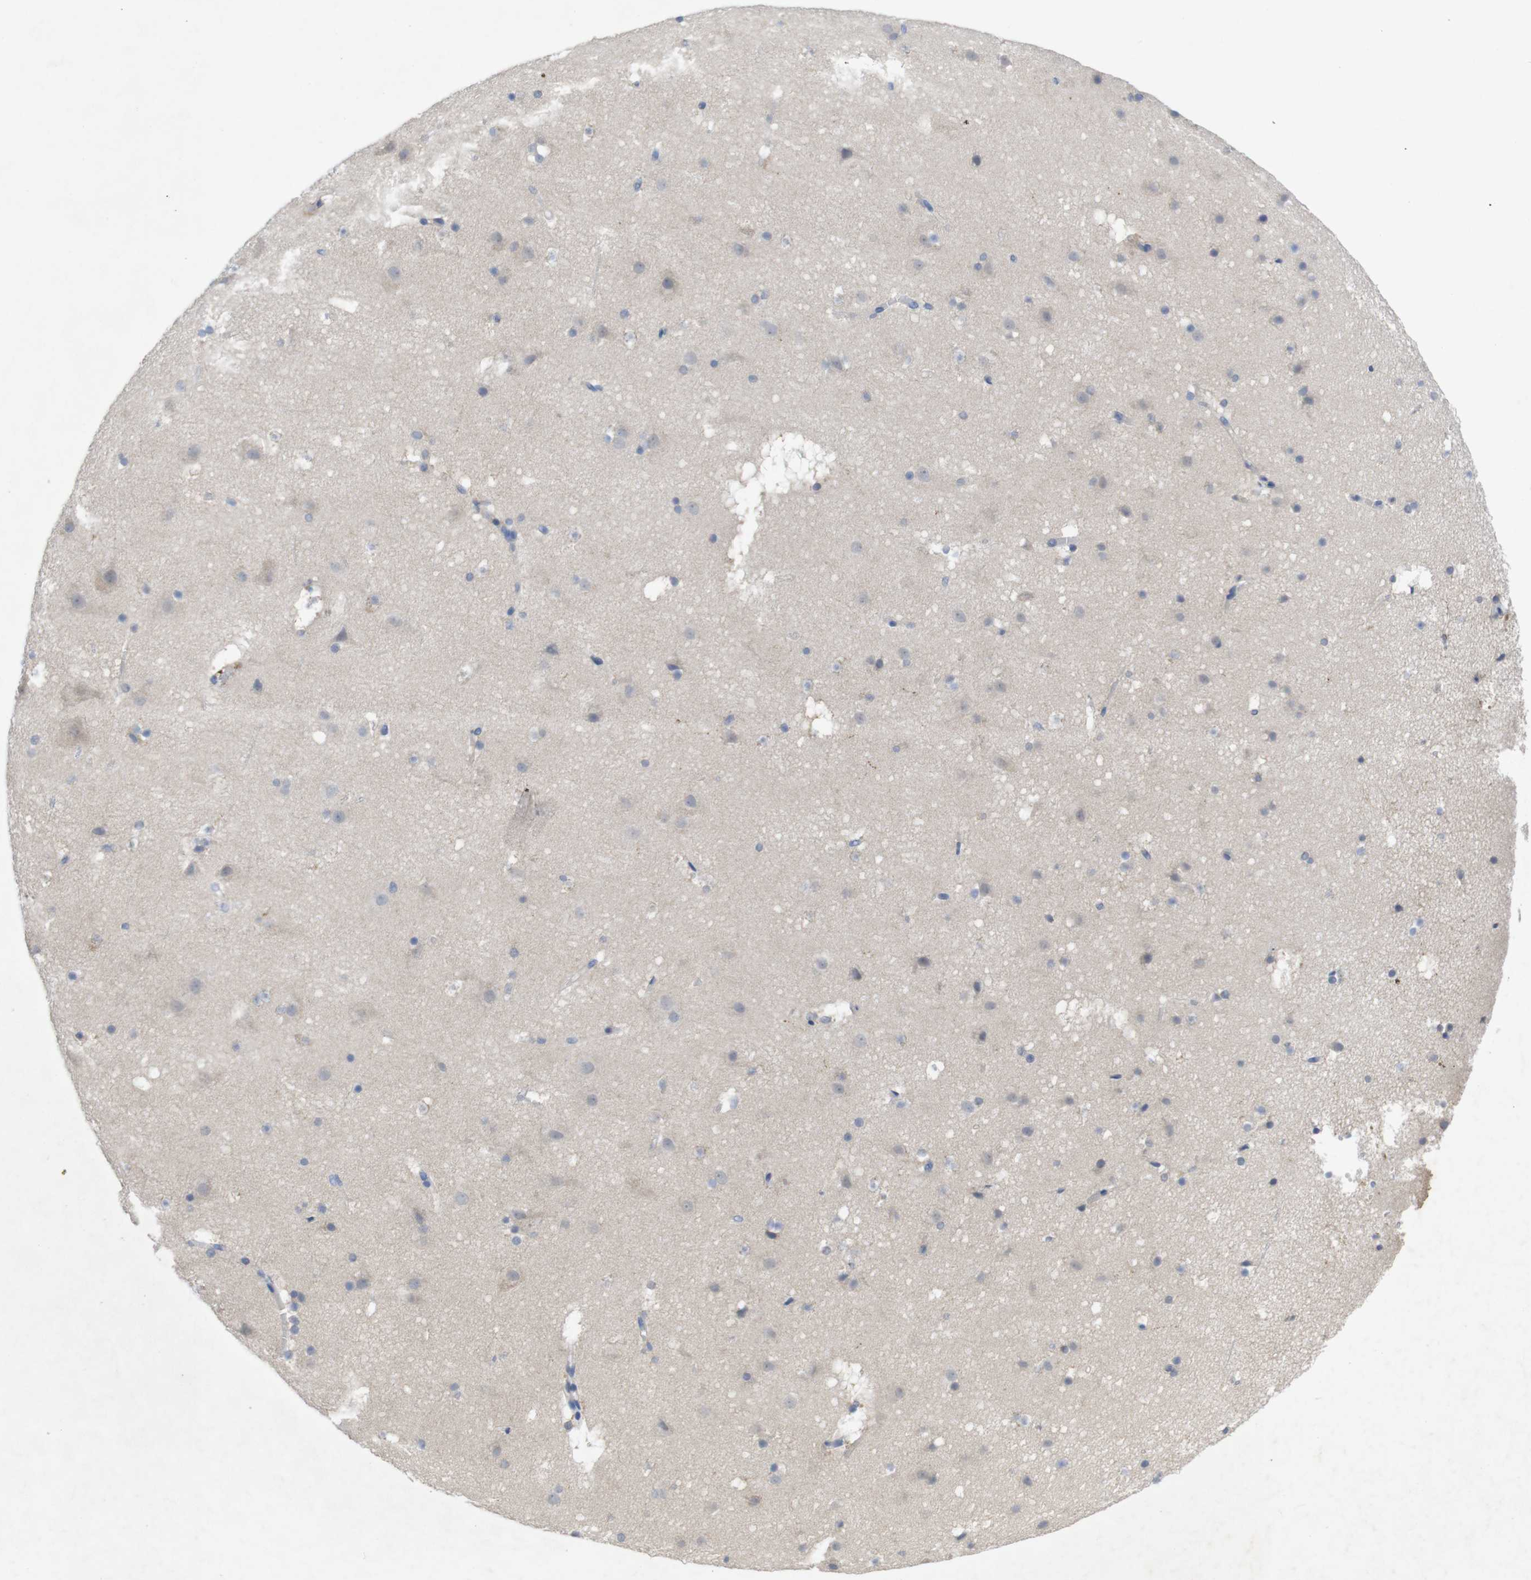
{"staining": {"intensity": "weak", "quantity": "25%-75%", "location": "cytoplasmic/membranous"}, "tissue": "cerebral cortex", "cell_type": "Endothelial cells", "image_type": "normal", "snomed": [{"axis": "morphology", "description": "Normal tissue, NOS"}, {"axis": "topography", "description": "Cerebral cortex"}], "caption": "Cerebral cortex stained with IHC displays weak cytoplasmic/membranous positivity in about 25%-75% of endothelial cells.", "gene": "BCAR3", "patient": {"sex": "male", "age": 45}}